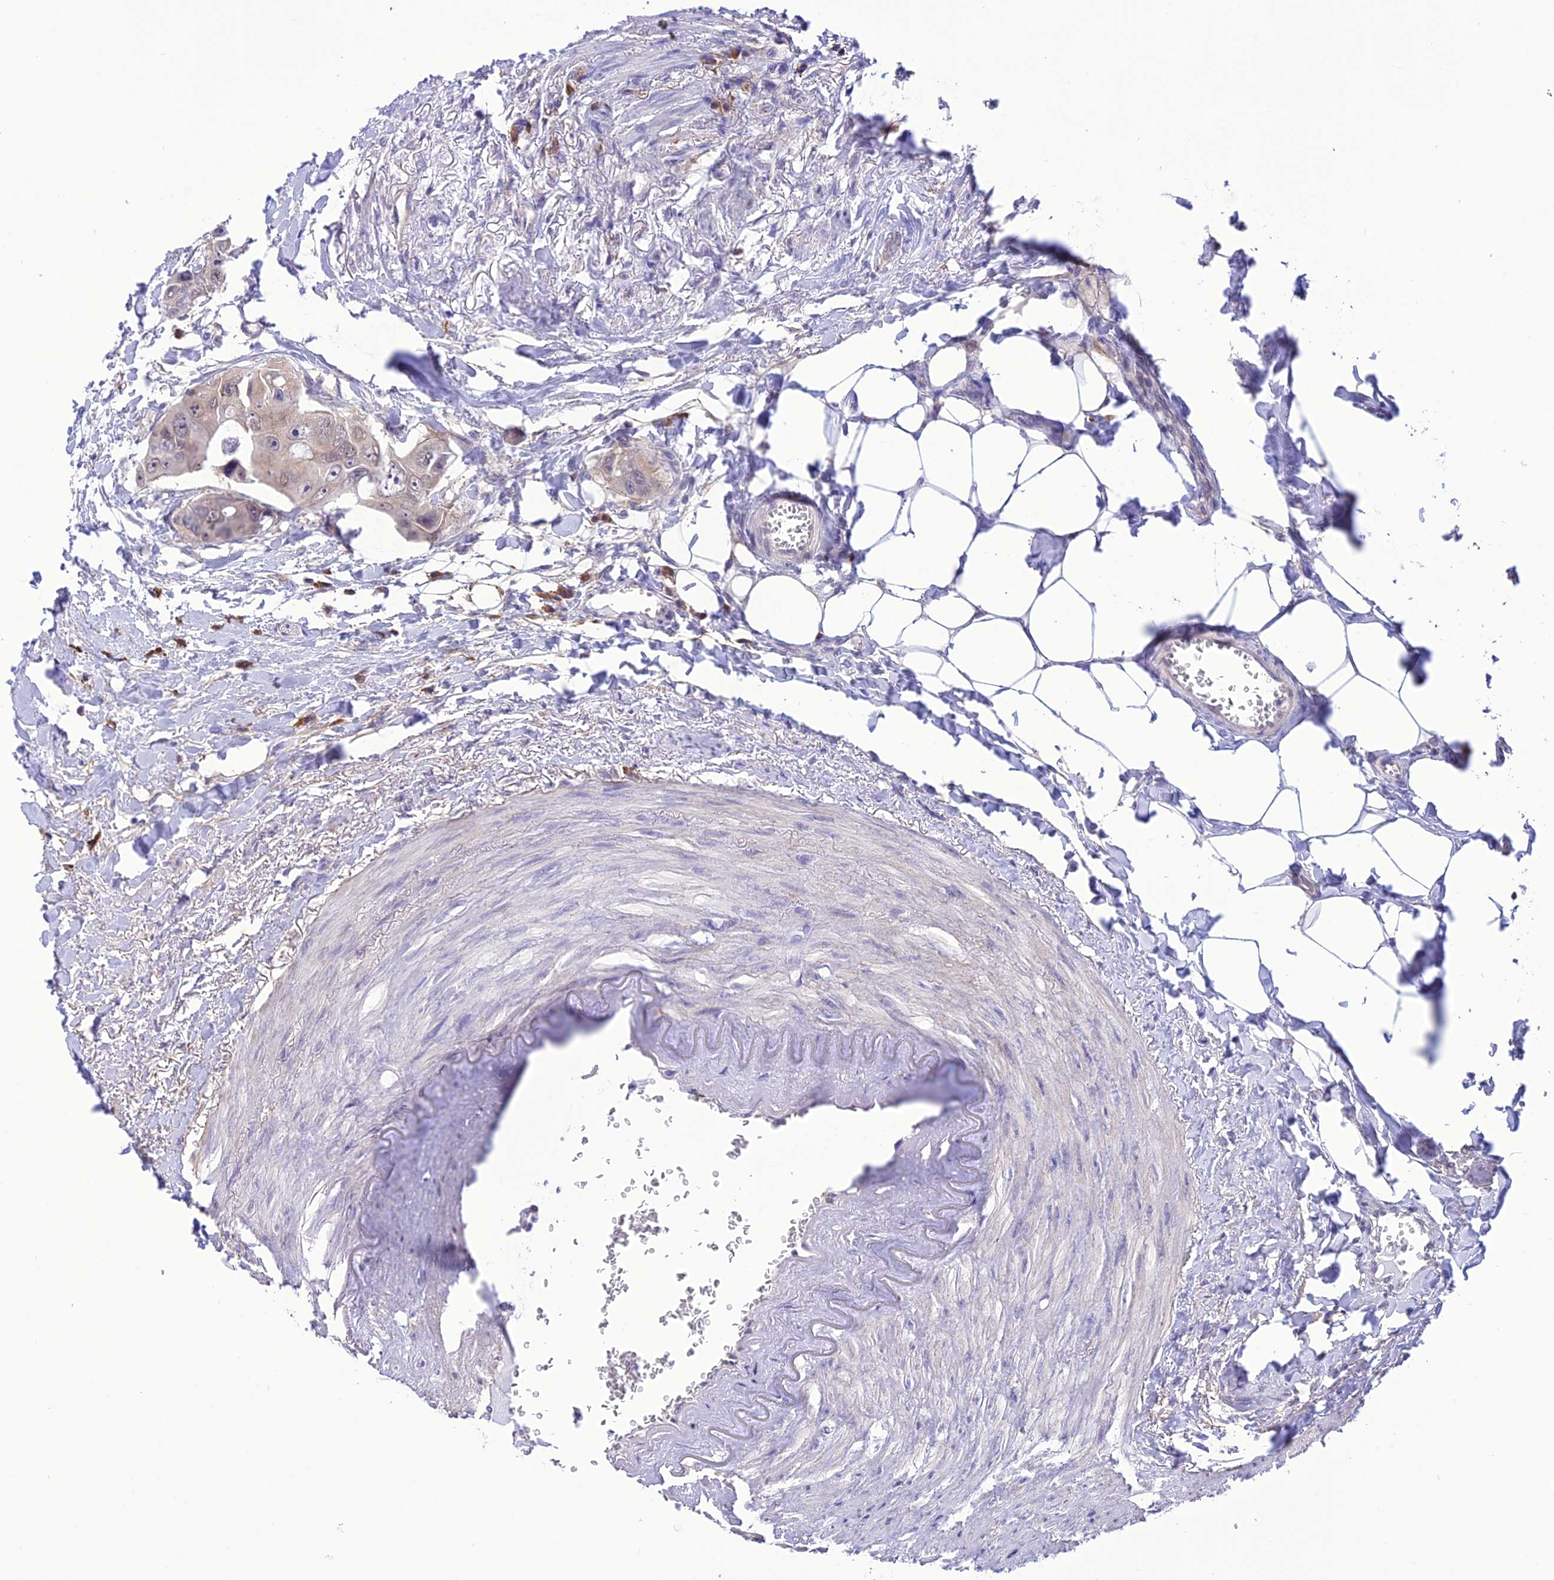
{"staining": {"intensity": "weak", "quantity": "25%-75%", "location": "cytoplasmic/membranous"}, "tissue": "colorectal cancer", "cell_type": "Tumor cells", "image_type": "cancer", "snomed": [{"axis": "morphology", "description": "Adenocarcinoma, NOS"}, {"axis": "topography", "description": "Rectum"}], "caption": "Colorectal adenocarcinoma stained with a protein marker demonstrates weak staining in tumor cells.", "gene": "RNF126", "patient": {"sex": "male", "age": 87}}